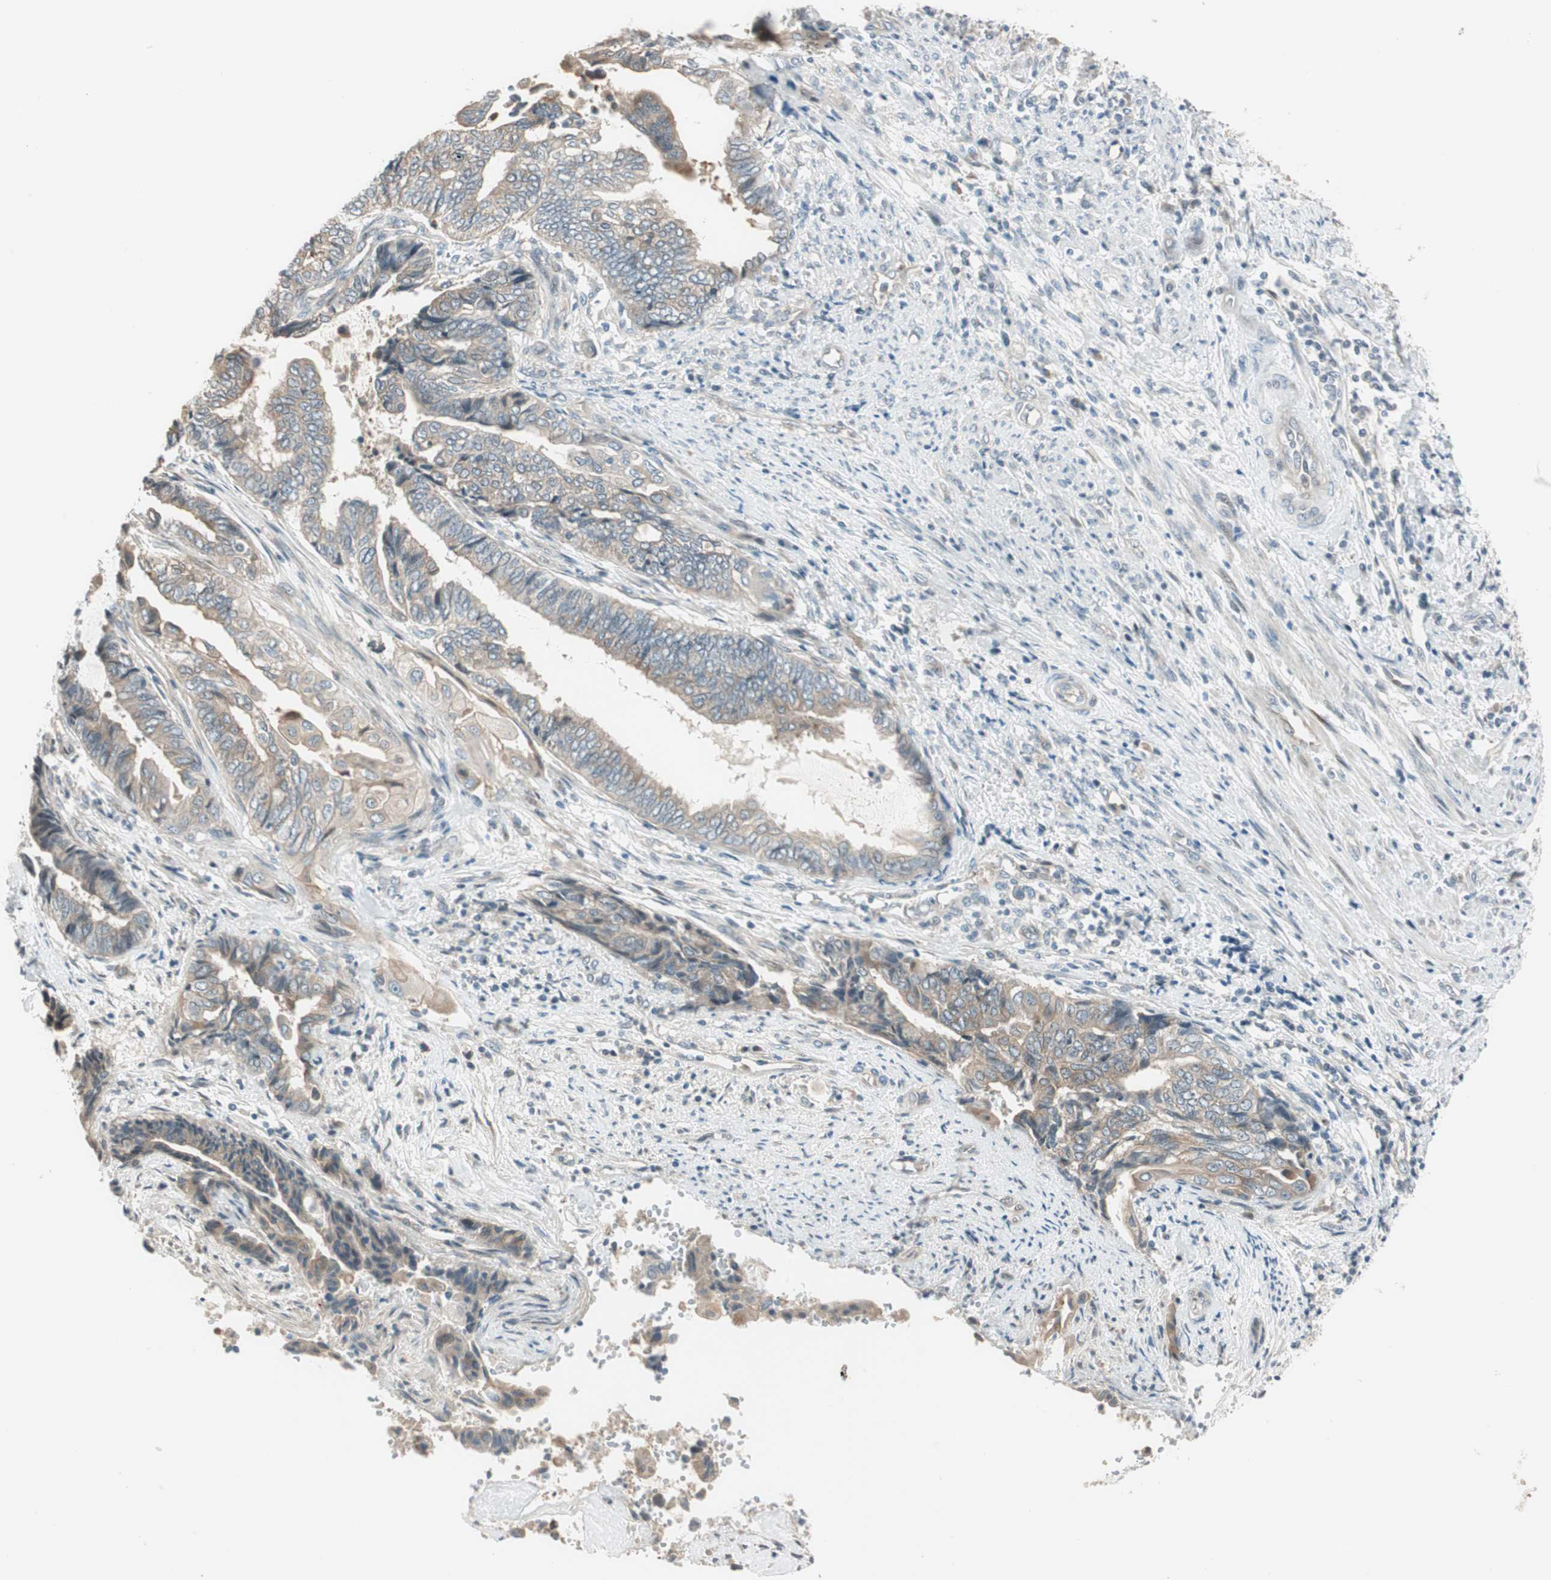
{"staining": {"intensity": "weak", "quantity": ">75%", "location": "cytoplasmic/membranous"}, "tissue": "endometrial cancer", "cell_type": "Tumor cells", "image_type": "cancer", "snomed": [{"axis": "morphology", "description": "Adenocarcinoma, NOS"}, {"axis": "topography", "description": "Uterus"}, {"axis": "topography", "description": "Endometrium"}], "caption": "Protein analysis of endometrial cancer tissue reveals weak cytoplasmic/membranous expression in about >75% of tumor cells.", "gene": "CGRRF1", "patient": {"sex": "female", "age": 70}}